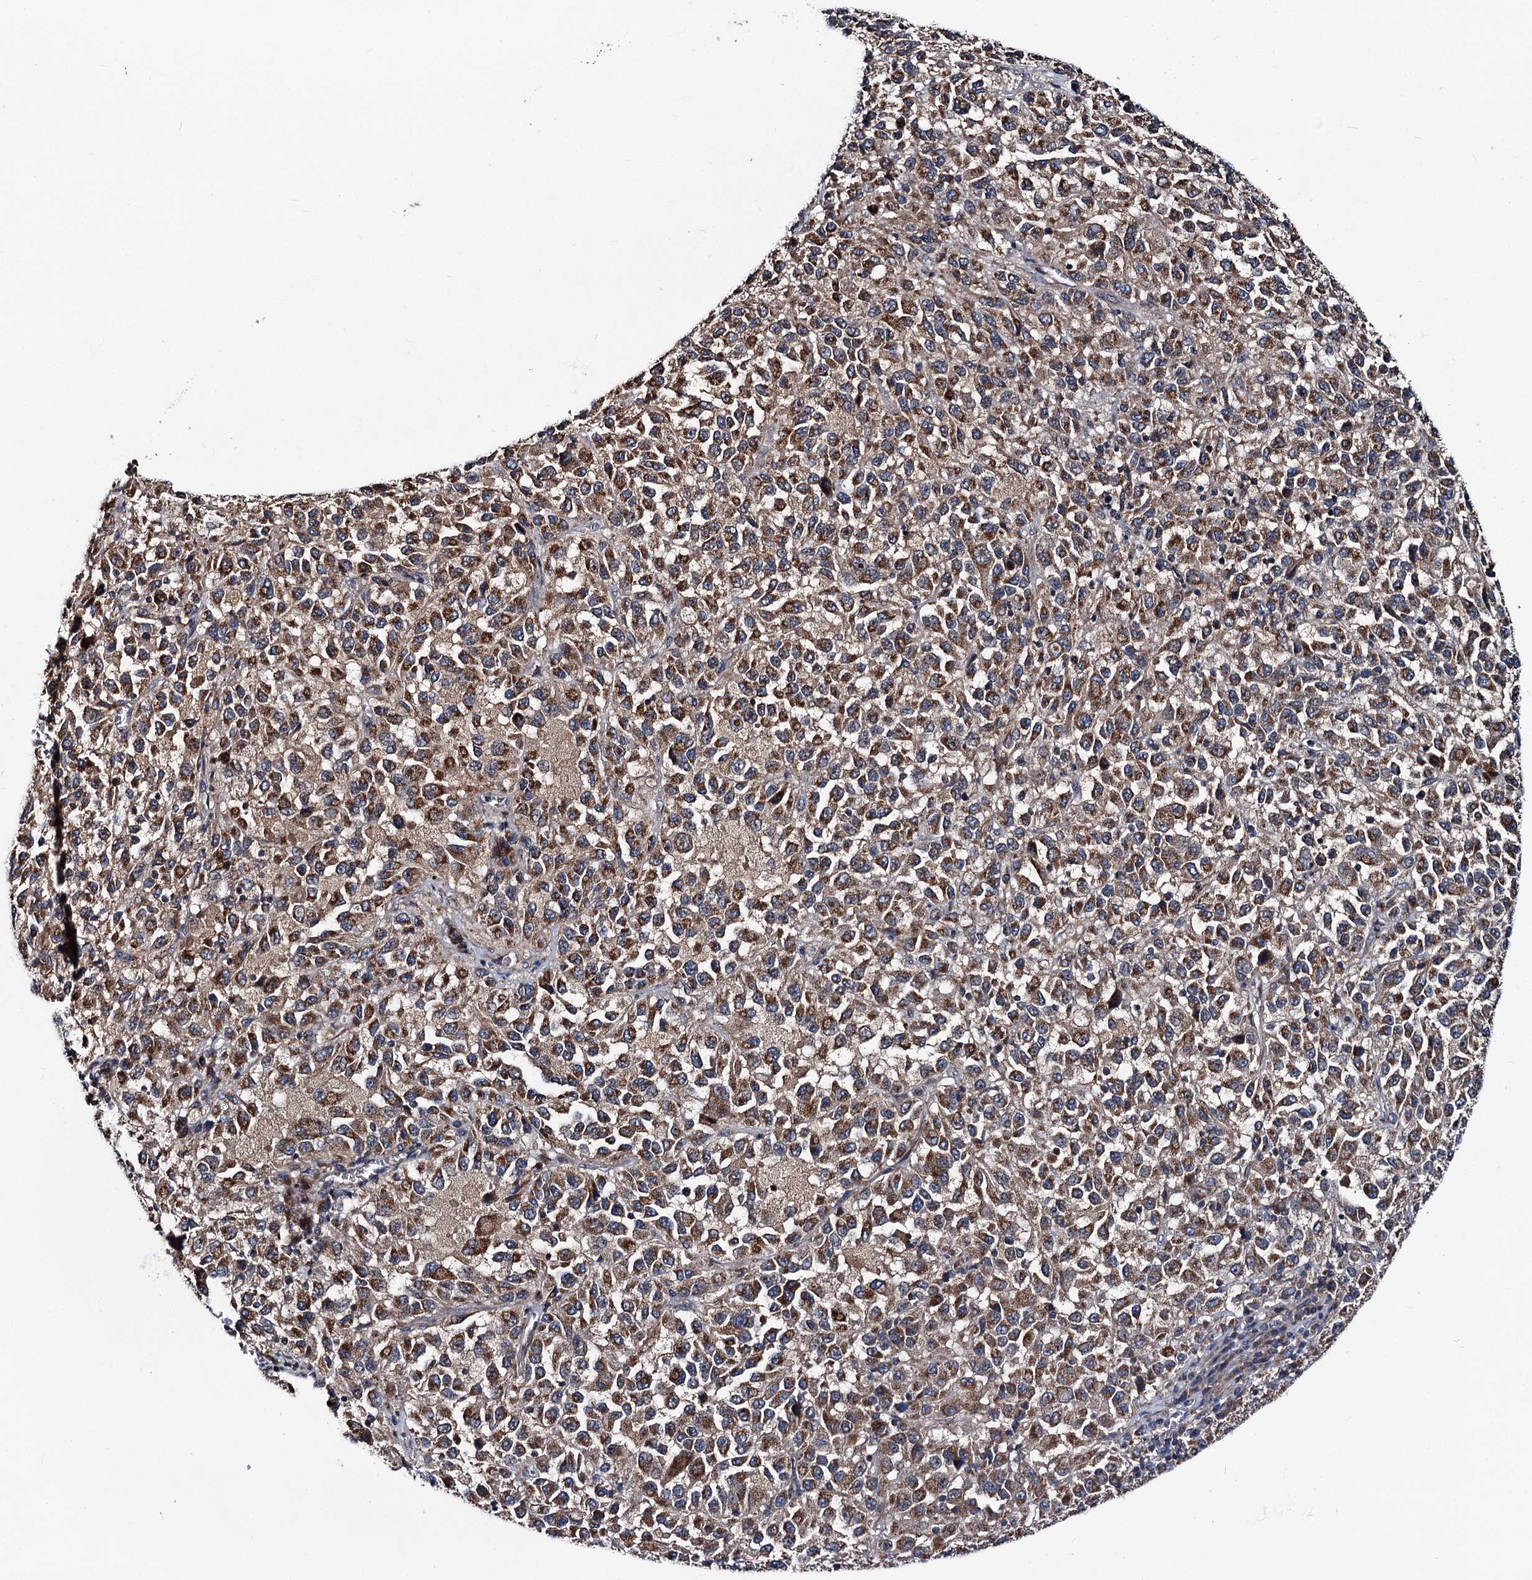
{"staining": {"intensity": "moderate", "quantity": ">75%", "location": "cytoplasmic/membranous"}, "tissue": "melanoma", "cell_type": "Tumor cells", "image_type": "cancer", "snomed": [{"axis": "morphology", "description": "Malignant melanoma, Metastatic site"}, {"axis": "topography", "description": "Lung"}], "caption": "The immunohistochemical stain highlights moderate cytoplasmic/membranous staining in tumor cells of malignant melanoma (metastatic site) tissue.", "gene": "OTUB1", "patient": {"sex": "male", "age": 64}}